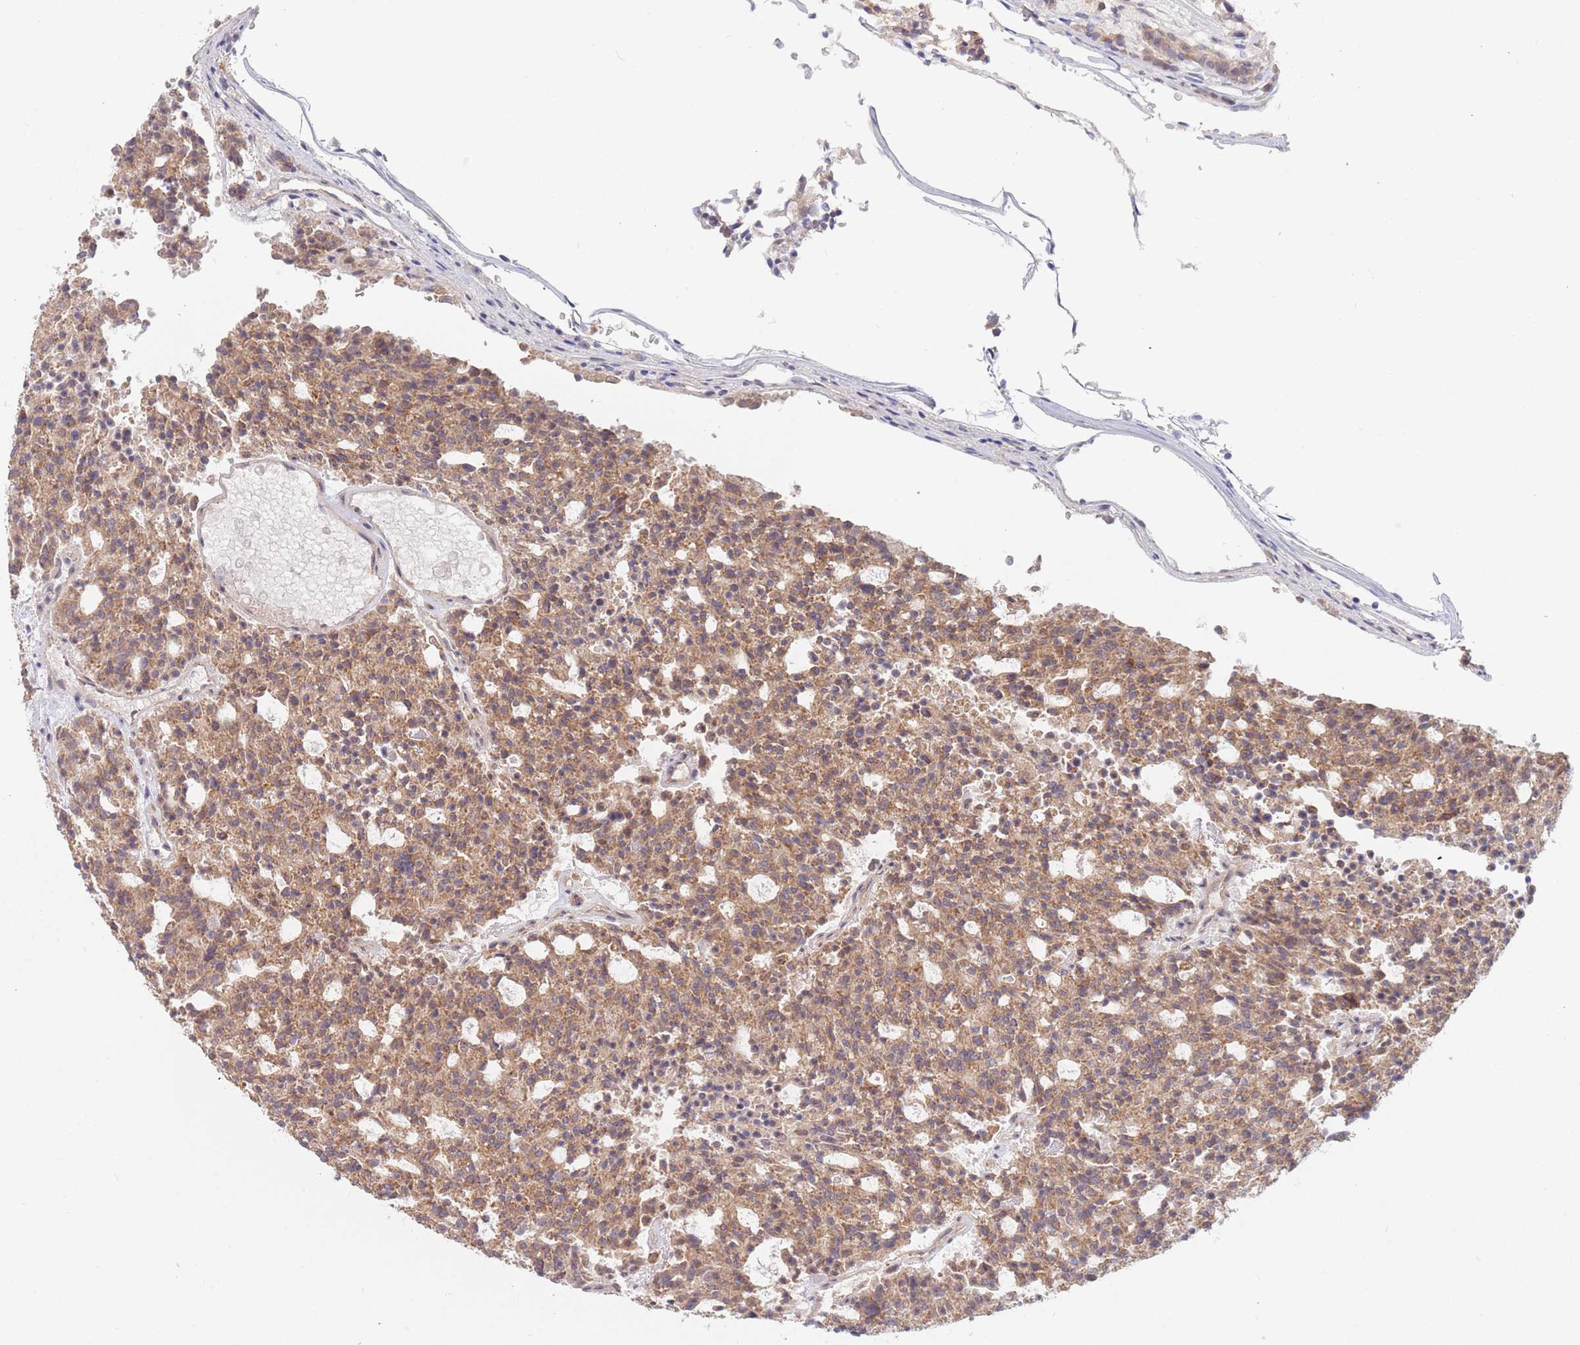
{"staining": {"intensity": "moderate", "quantity": ">75%", "location": "cytoplasmic/membranous"}, "tissue": "carcinoid", "cell_type": "Tumor cells", "image_type": "cancer", "snomed": [{"axis": "morphology", "description": "Carcinoid, malignant, NOS"}, {"axis": "topography", "description": "Pancreas"}], "caption": "Protein analysis of carcinoid tissue shows moderate cytoplasmic/membranous expression in approximately >75% of tumor cells. (brown staining indicates protein expression, while blue staining denotes nuclei).", "gene": "UQCC3", "patient": {"sex": "female", "age": 54}}